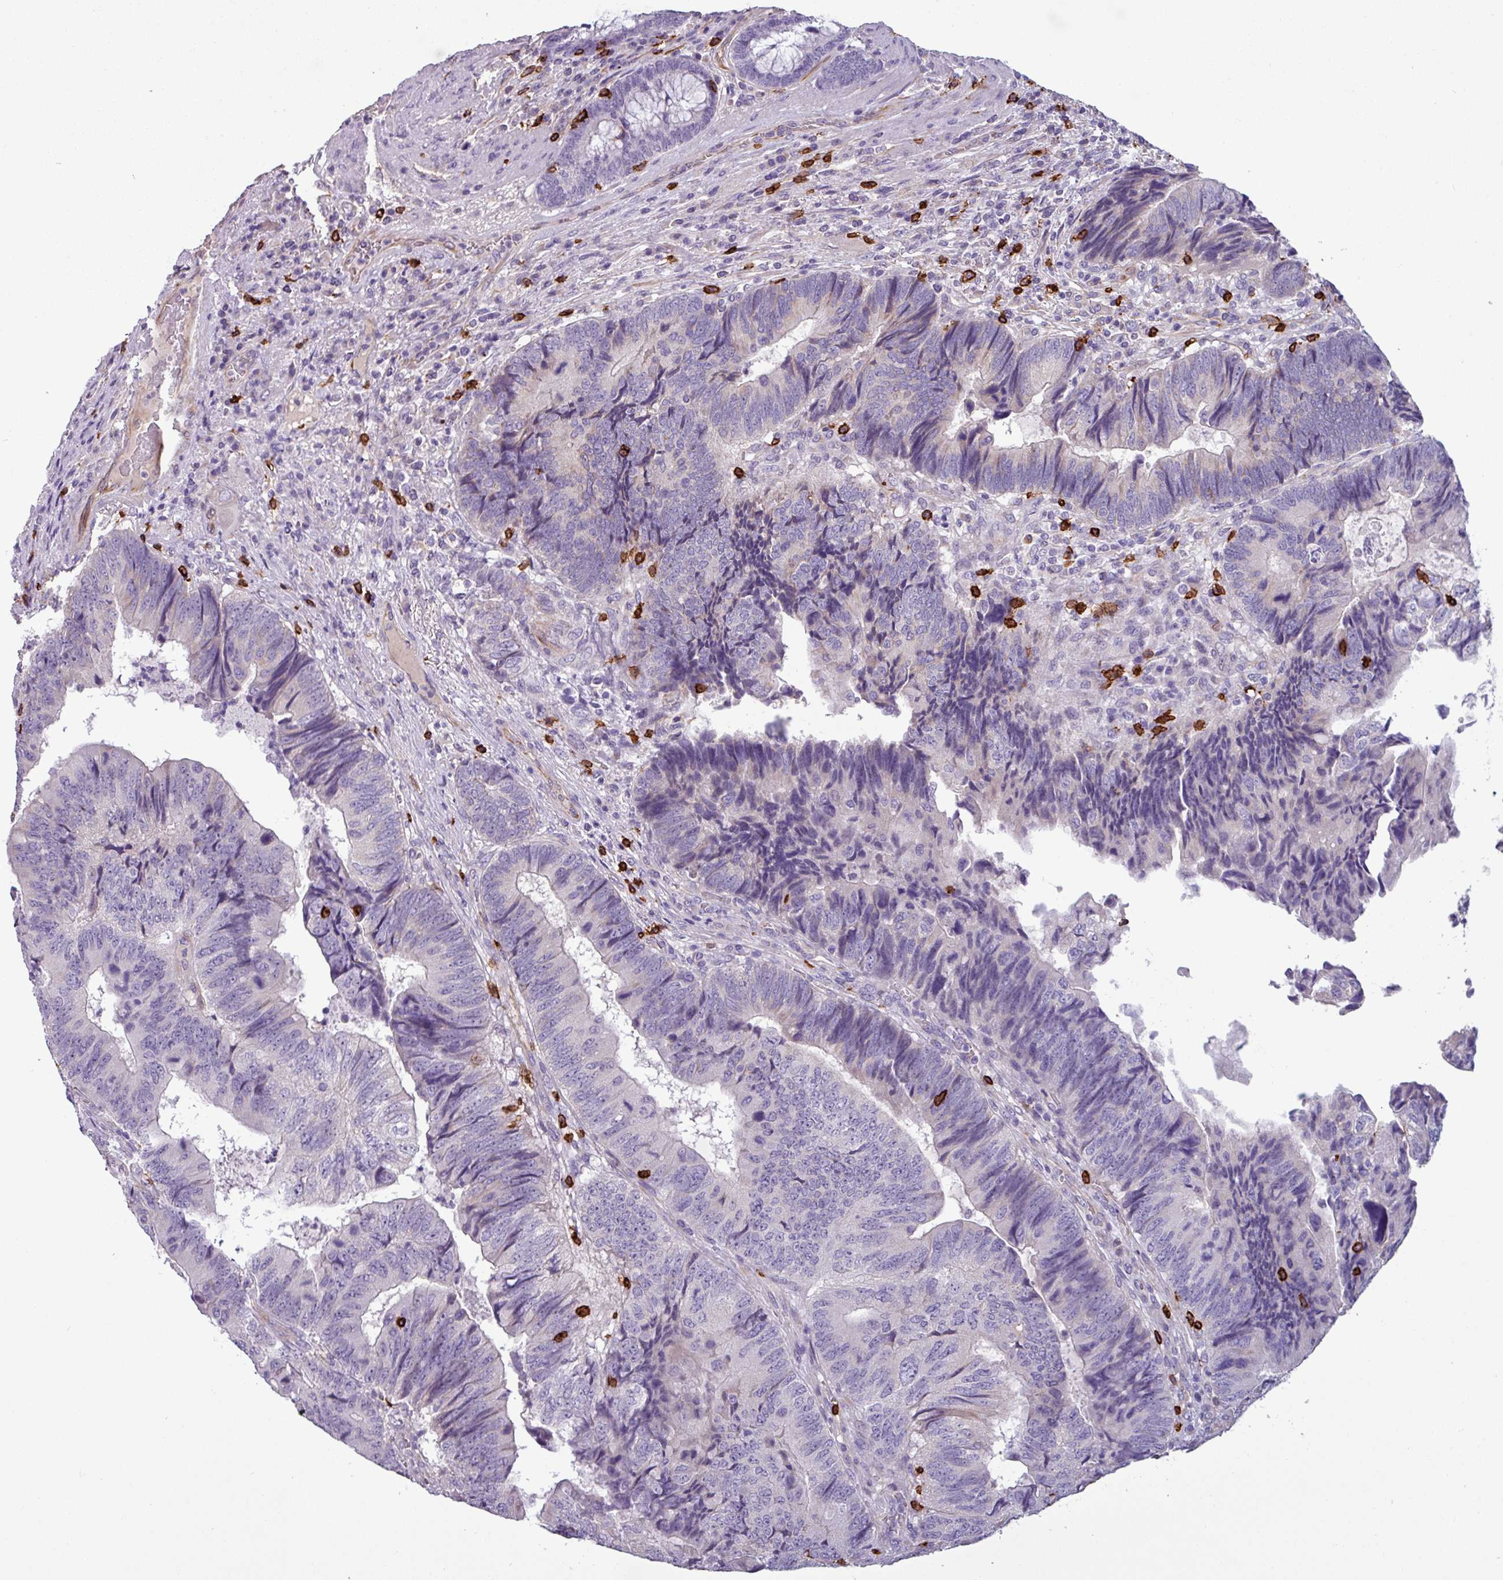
{"staining": {"intensity": "weak", "quantity": "<25%", "location": "cytoplasmic/membranous"}, "tissue": "colorectal cancer", "cell_type": "Tumor cells", "image_type": "cancer", "snomed": [{"axis": "morphology", "description": "Adenocarcinoma, NOS"}, {"axis": "topography", "description": "Colon"}], "caption": "Tumor cells are negative for brown protein staining in colorectal adenocarcinoma.", "gene": "CD8A", "patient": {"sex": "female", "age": 67}}